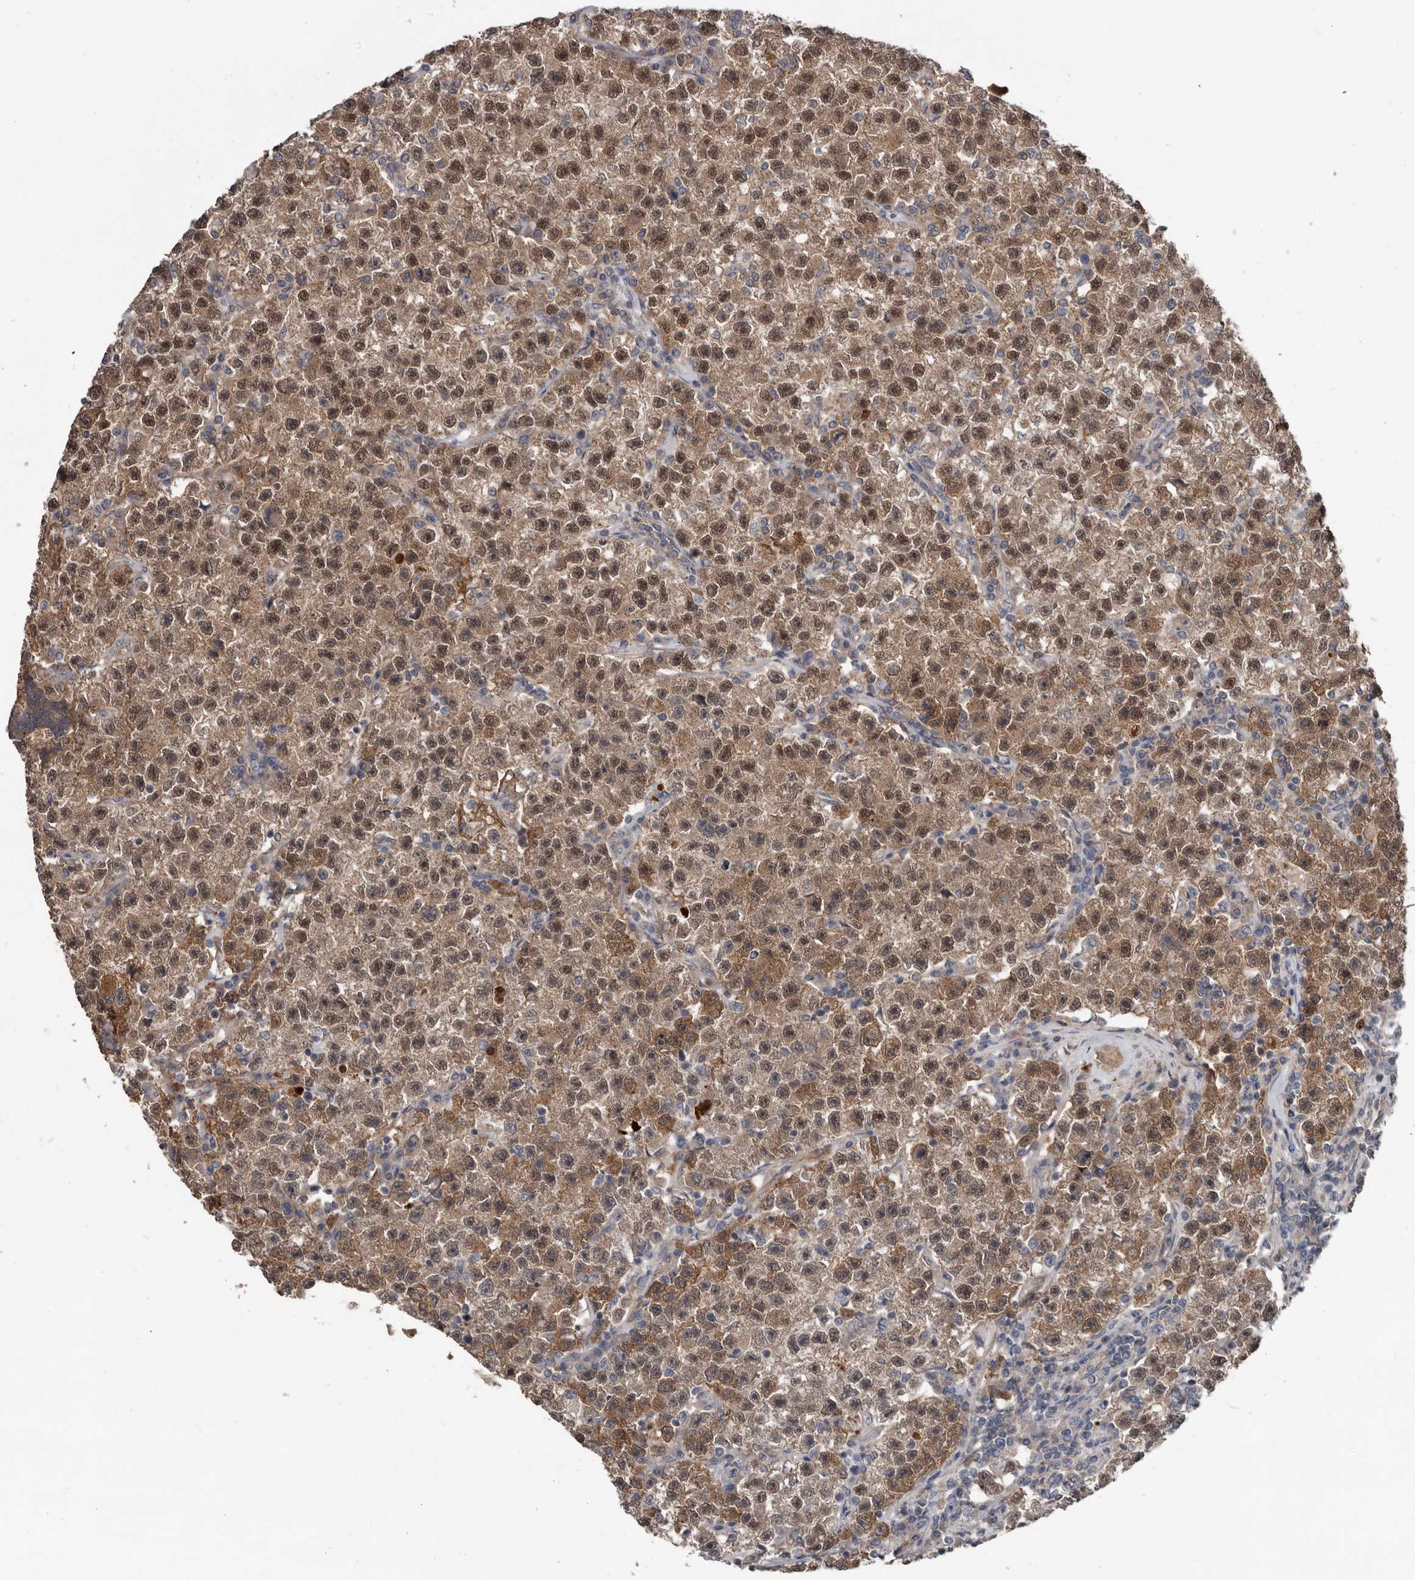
{"staining": {"intensity": "moderate", "quantity": ">75%", "location": "cytoplasmic/membranous,nuclear"}, "tissue": "testis cancer", "cell_type": "Tumor cells", "image_type": "cancer", "snomed": [{"axis": "morphology", "description": "Seminoma, NOS"}, {"axis": "topography", "description": "Testis"}], "caption": "Brown immunohistochemical staining in human testis cancer shows moderate cytoplasmic/membranous and nuclear staining in about >75% of tumor cells. (Brightfield microscopy of DAB IHC at high magnification).", "gene": "DNAJB4", "patient": {"sex": "male", "age": 22}}